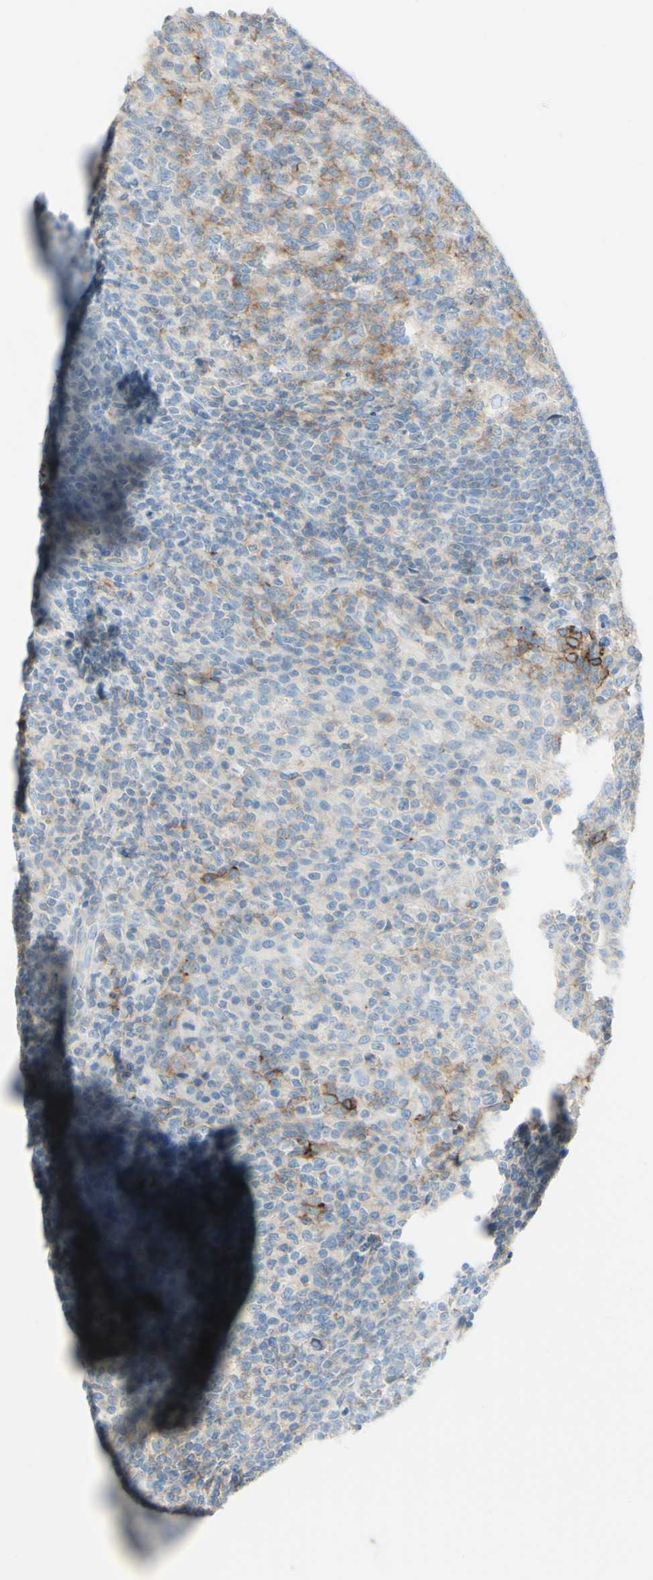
{"staining": {"intensity": "moderate", "quantity": "25%-75%", "location": "cytoplasmic/membranous"}, "tissue": "tonsil", "cell_type": "Germinal center cells", "image_type": "normal", "snomed": [{"axis": "morphology", "description": "Normal tissue, NOS"}, {"axis": "topography", "description": "Tonsil"}], "caption": "The micrograph shows staining of benign tonsil, revealing moderate cytoplasmic/membranous protein expression (brown color) within germinal center cells. The protein is shown in brown color, while the nuclei are stained blue.", "gene": "ALCAM", "patient": {"sex": "female", "age": 19}}